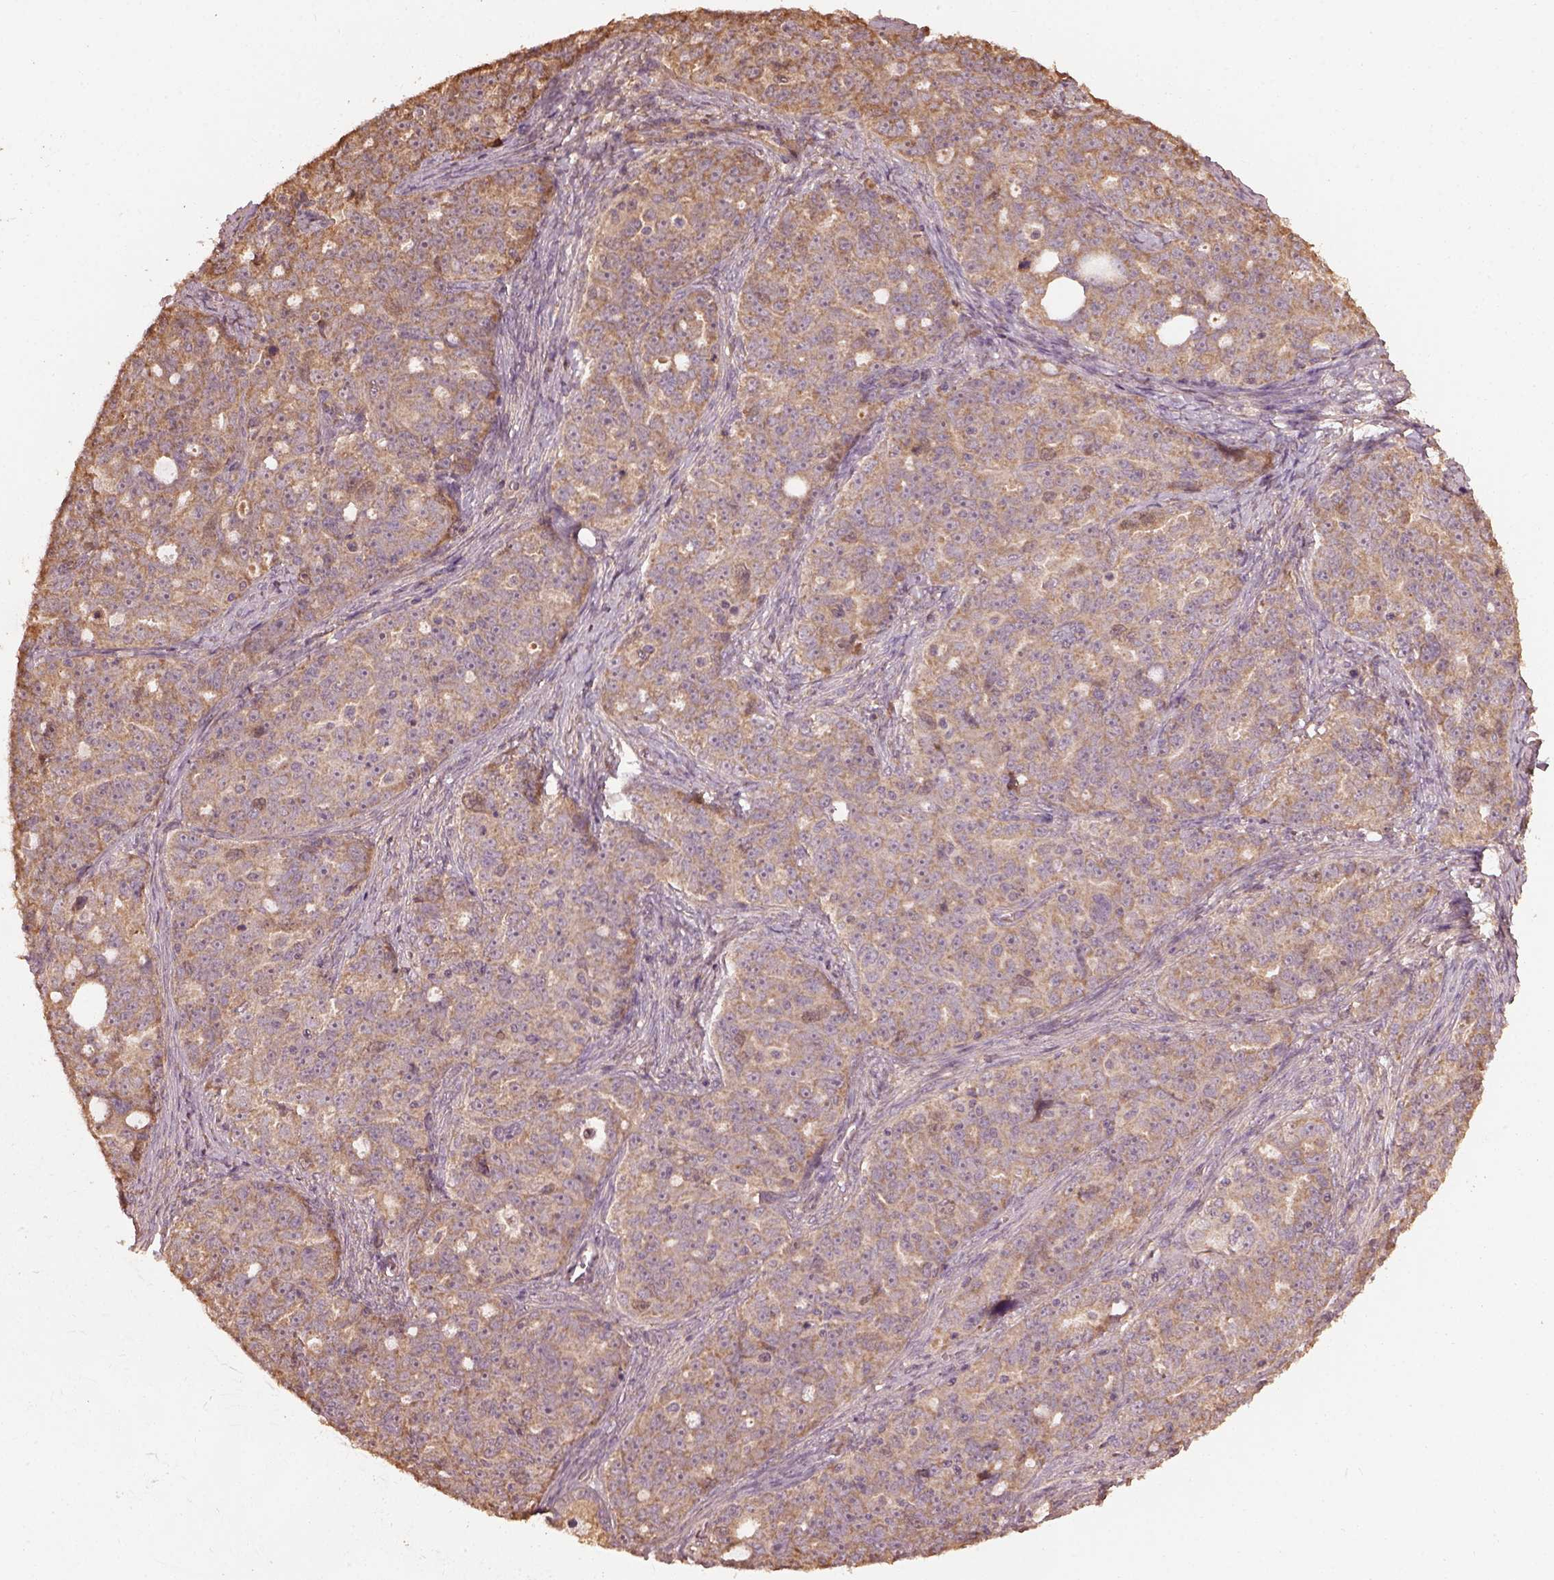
{"staining": {"intensity": "moderate", "quantity": "25%-75%", "location": "cytoplasmic/membranous"}, "tissue": "ovarian cancer", "cell_type": "Tumor cells", "image_type": "cancer", "snomed": [{"axis": "morphology", "description": "Cystadenocarcinoma, serous, NOS"}, {"axis": "topography", "description": "Ovary"}], "caption": "The photomicrograph displays staining of ovarian cancer (serous cystadenocarcinoma), revealing moderate cytoplasmic/membranous protein positivity (brown color) within tumor cells. The staining was performed using DAB (3,3'-diaminobenzidine), with brown indicating positive protein expression. Nuclei are stained blue with hematoxylin.", "gene": "METTL4", "patient": {"sex": "female", "age": 51}}